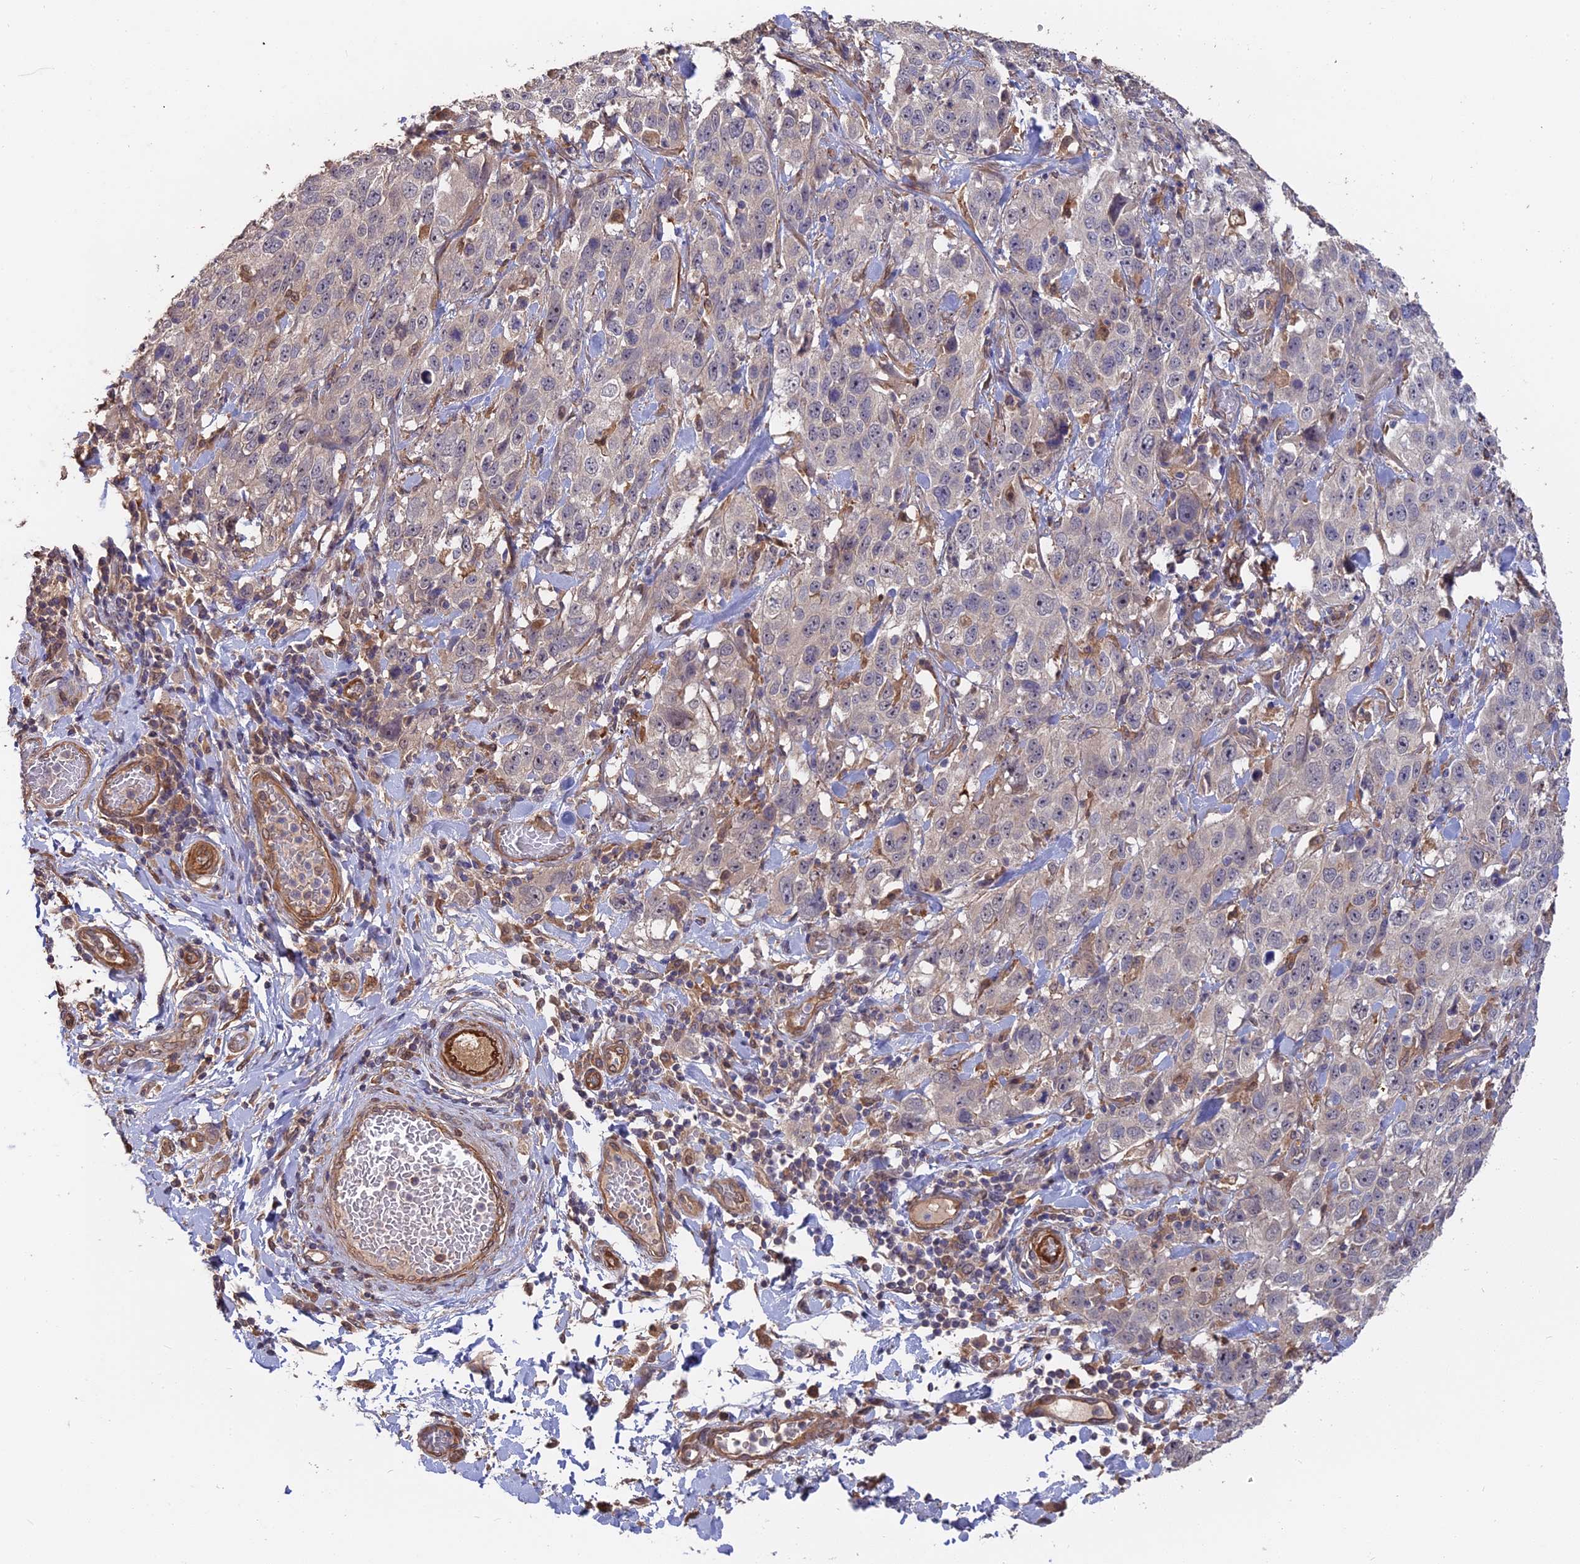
{"staining": {"intensity": "negative", "quantity": "none", "location": "none"}, "tissue": "stomach cancer", "cell_type": "Tumor cells", "image_type": "cancer", "snomed": [{"axis": "morphology", "description": "Normal tissue, NOS"}, {"axis": "morphology", "description": "Adenocarcinoma, NOS"}, {"axis": "topography", "description": "Lymph node"}, {"axis": "topography", "description": "Stomach"}], "caption": "High power microscopy photomicrograph of an immunohistochemistry (IHC) photomicrograph of adenocarcinoma (stomach), revealing no significant expression in tumor cells. (Immunohistochemistry (ihc), brightfield microscopy, high magnification).", "gene": "SAC3D1", "patient": {"sex": "male", "age": 48}}